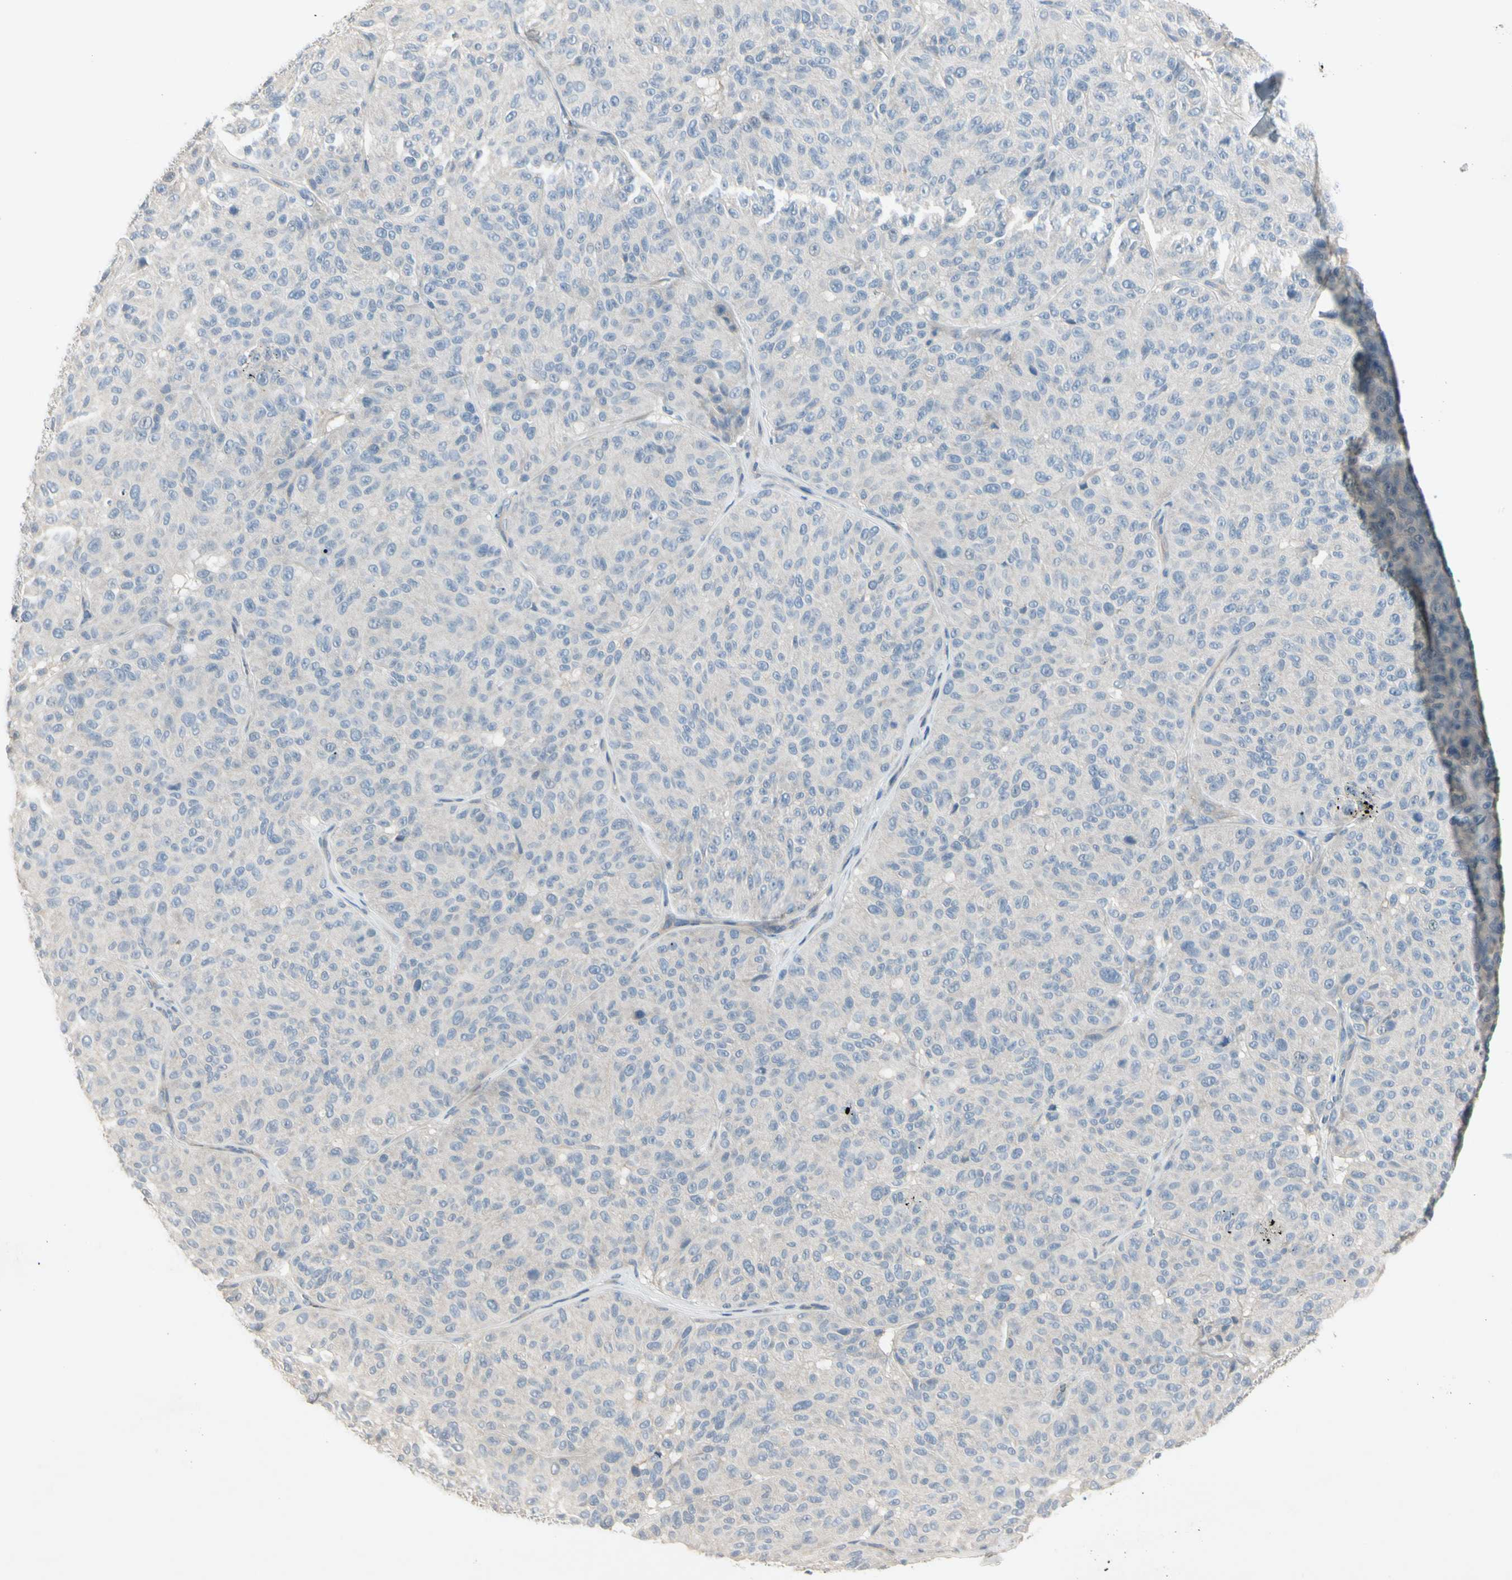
{"staining": {"intensity": "negative", "quantity": "none", "location": "none"}, "tissue": "melanoma", "cell_type": "Tumor cells", "image_type": "cancer", "snomed": [{"axis": "morphology", "description": "Malignant melanoma, NOS"}, {"axis": "topography", "description": "Skin"}], "caption": "Photomicrograph shows no protein staining in tumor cells of malignant melanoma tissue.", "gene": "PRSS21", "patient": {"sex": "female", "age": 46}}